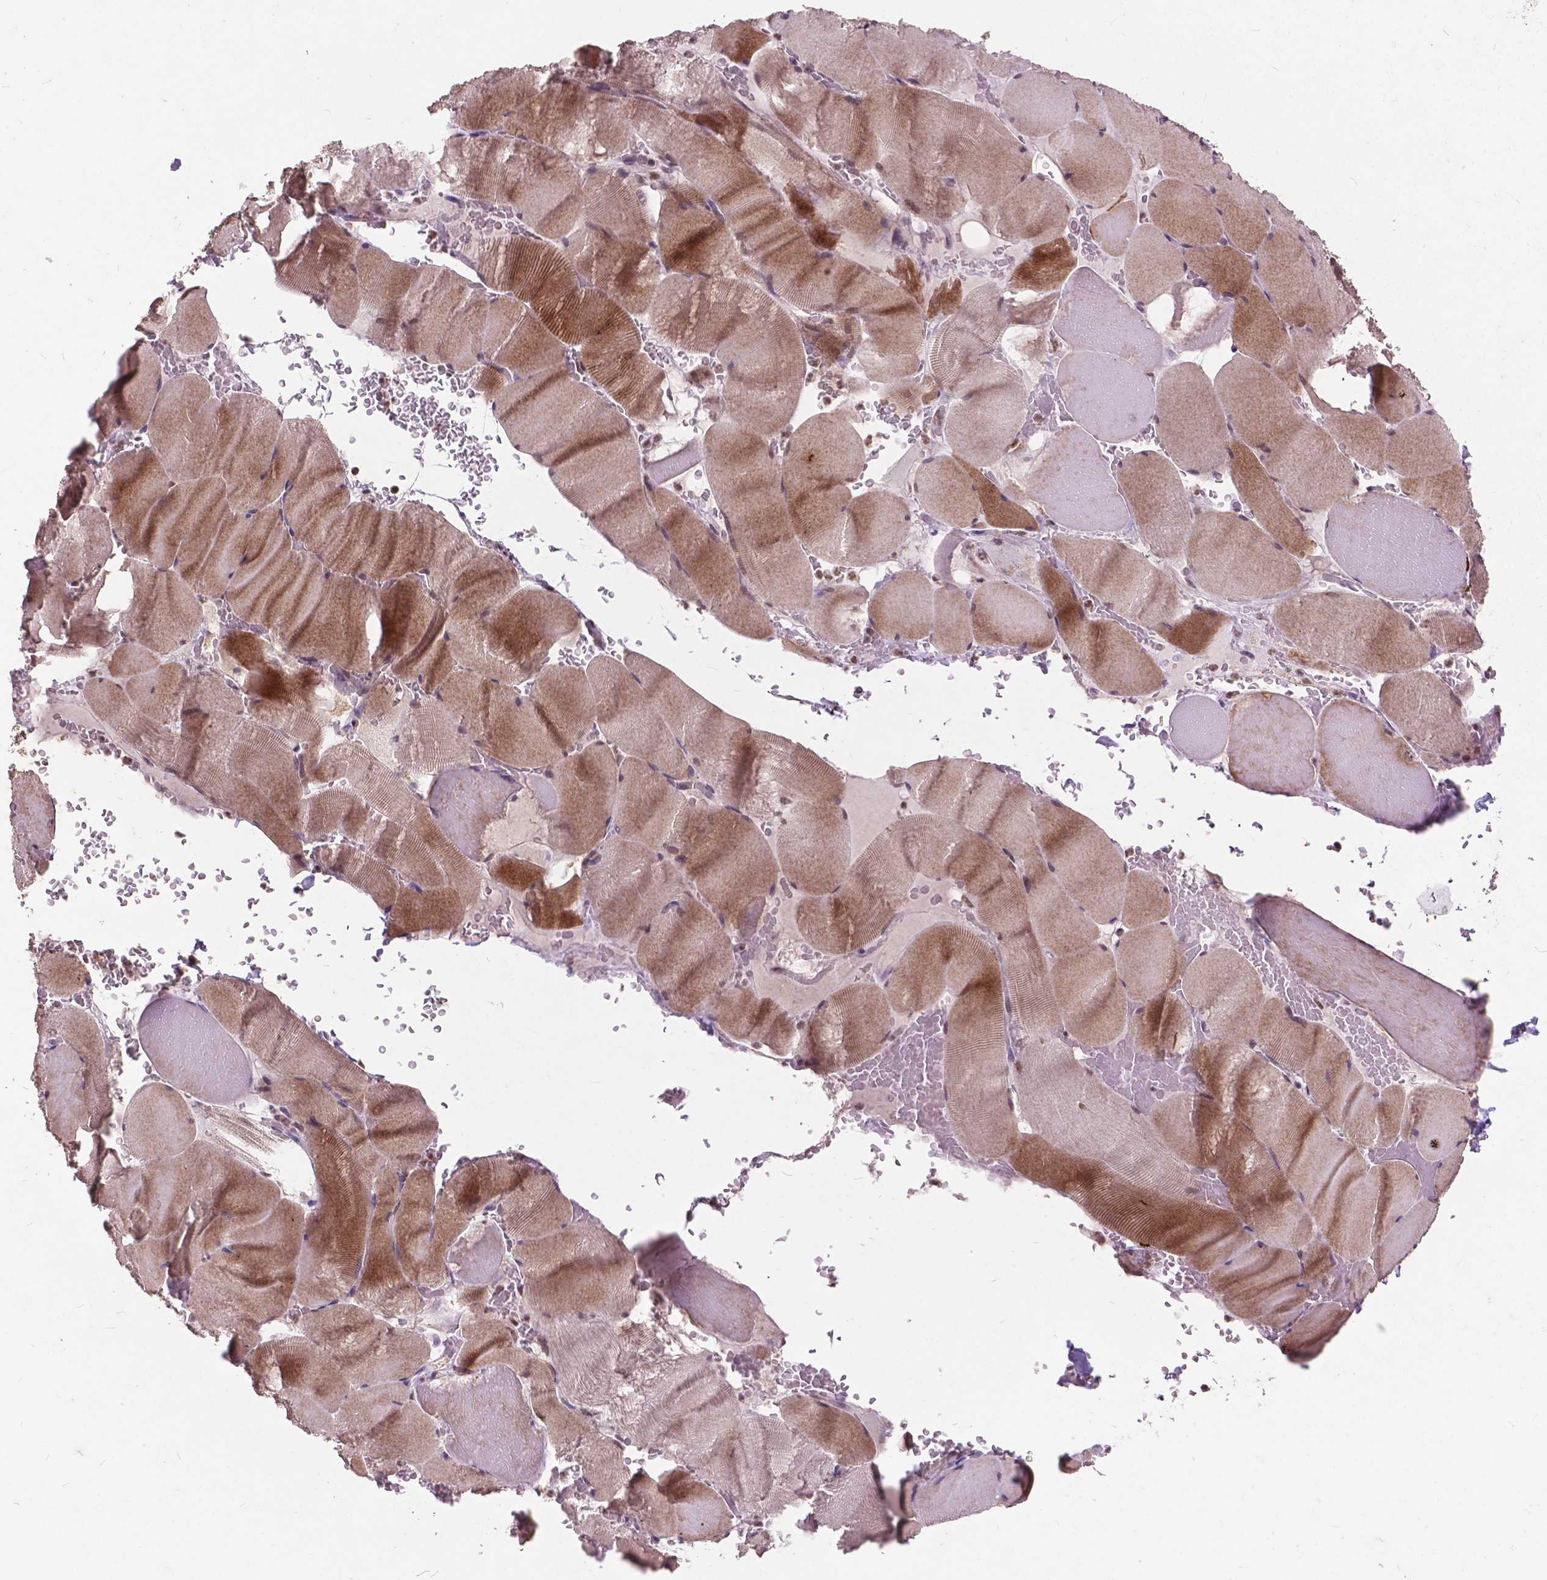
{"staining": {"intensity": "moderate", "quantity": ">75%", "location": "cytoplasmic/membranous,nuclear"}, "tissue": "skeletal muscle", "cell_type": "Myocytes", "image_type": "normal", "snomed": [{"axis": "morphology", "description": "Normal tissue, NOS"}, {"axis": "topography", "description": "Skeletal muscle"}], "caption": "The photomicrograph shows immunohistochemical staining of unremarkable skeletal muscle. There is moderate cytoplasmic/membranous,nuclear staining is identified in about >75% of myocytes. (DAB (3,3'-diaminobenzidine) = brown stain, brightfield microscopy at high magnification).", "gene": "MSH2", "patient": {"sex": "male", "age": 56}}